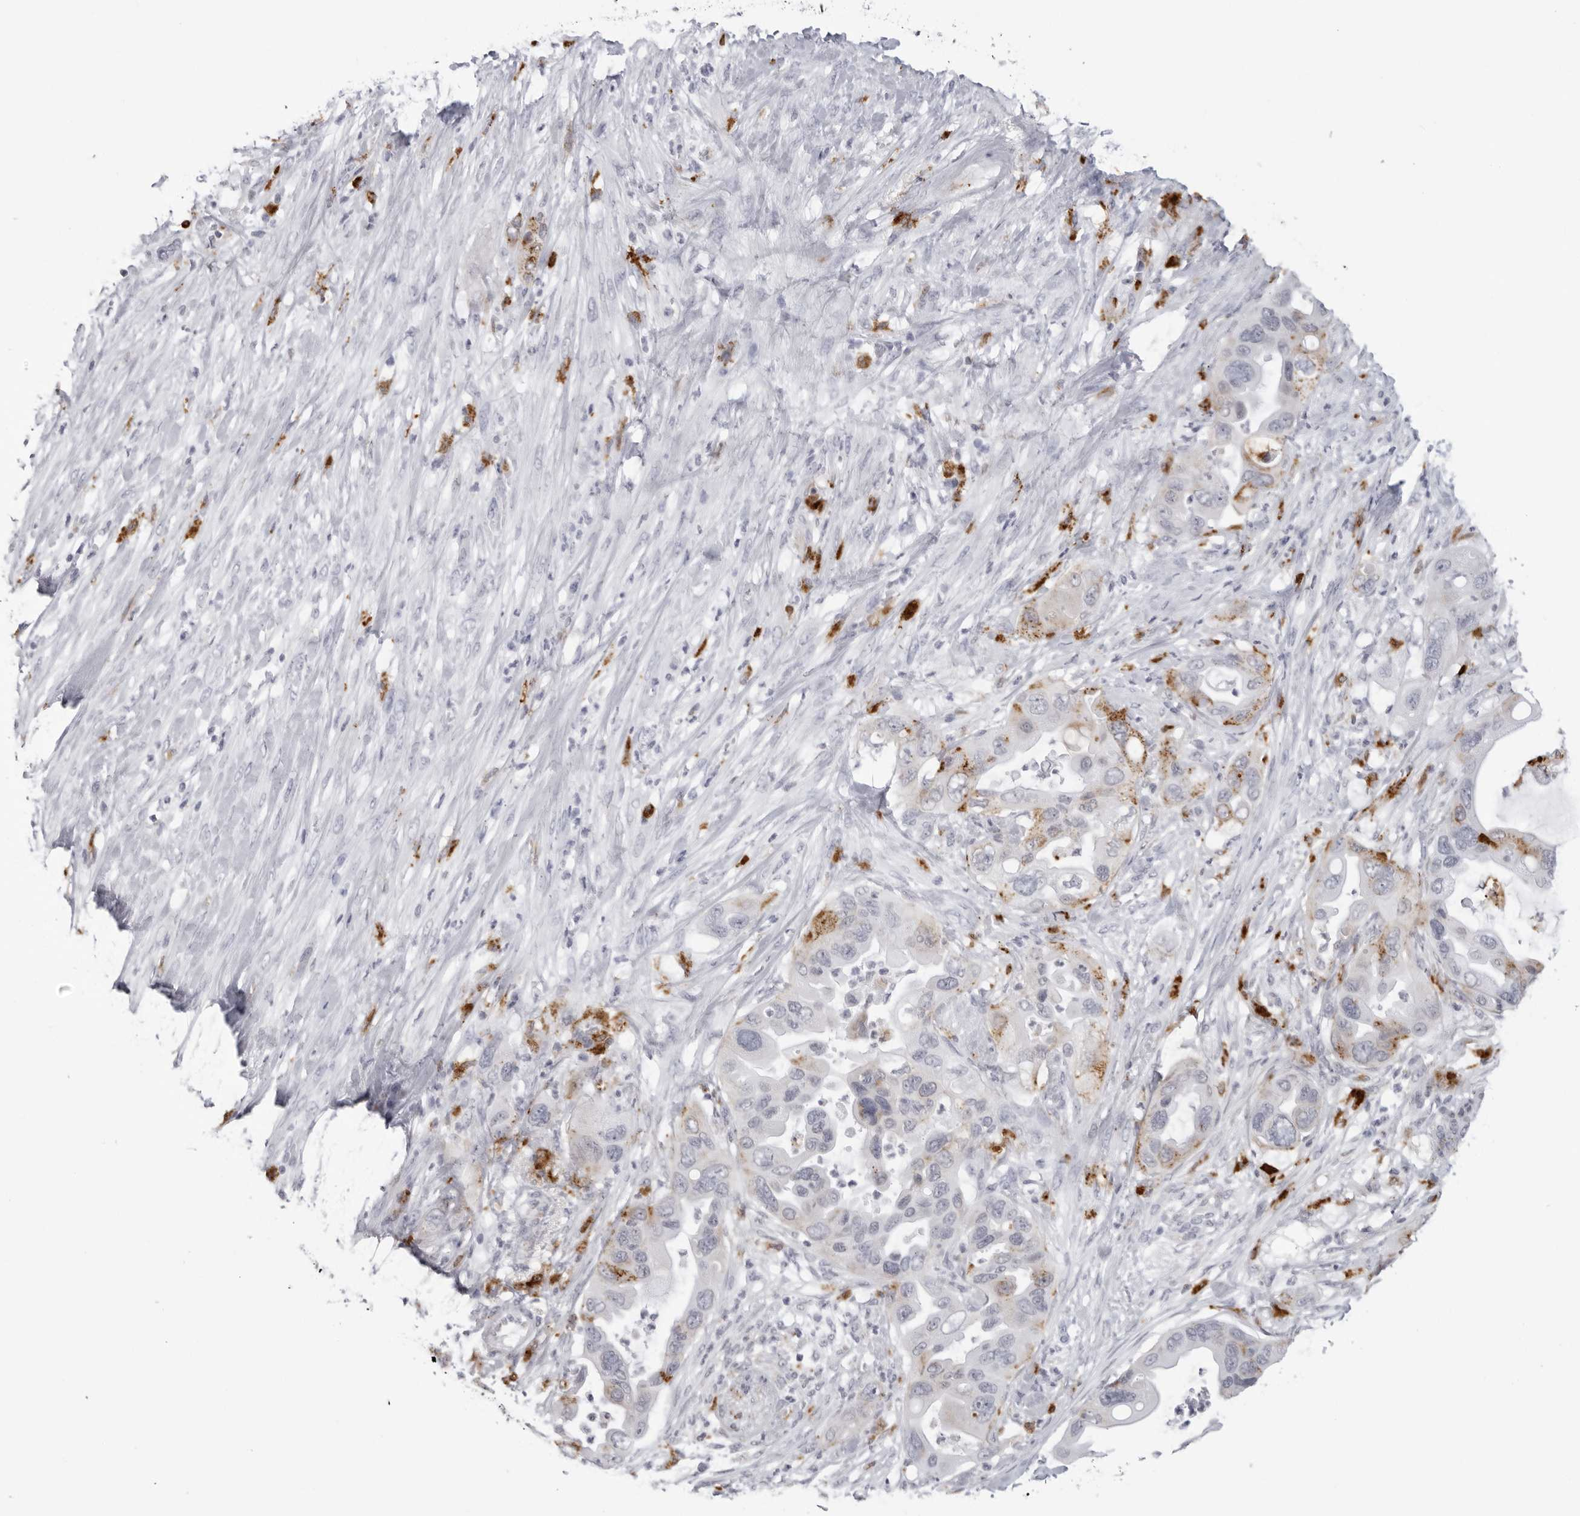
{"staining": {"intensity": "moderate", "quantity": "<25%", "location": "cytoplasmic/membranous"}, "tissue": "pancreatic cancer", "cell_type": "Tumor cells", "image_type": "cancer", "snomed": [{"axis": "morphology", "description": "Adenocarcinoma, NOS"}, {"axis": "topography", "description": "Pancreas"}], "caption": "Human adenocarcinoma (pancreatic) stained for a protein (brown) demonstrates moderate cytoplasmic/membranous positive staining in approximately <25% of tumor cells.", "gene": "IL25", "patient": {"sex": "female", "age": 71}}